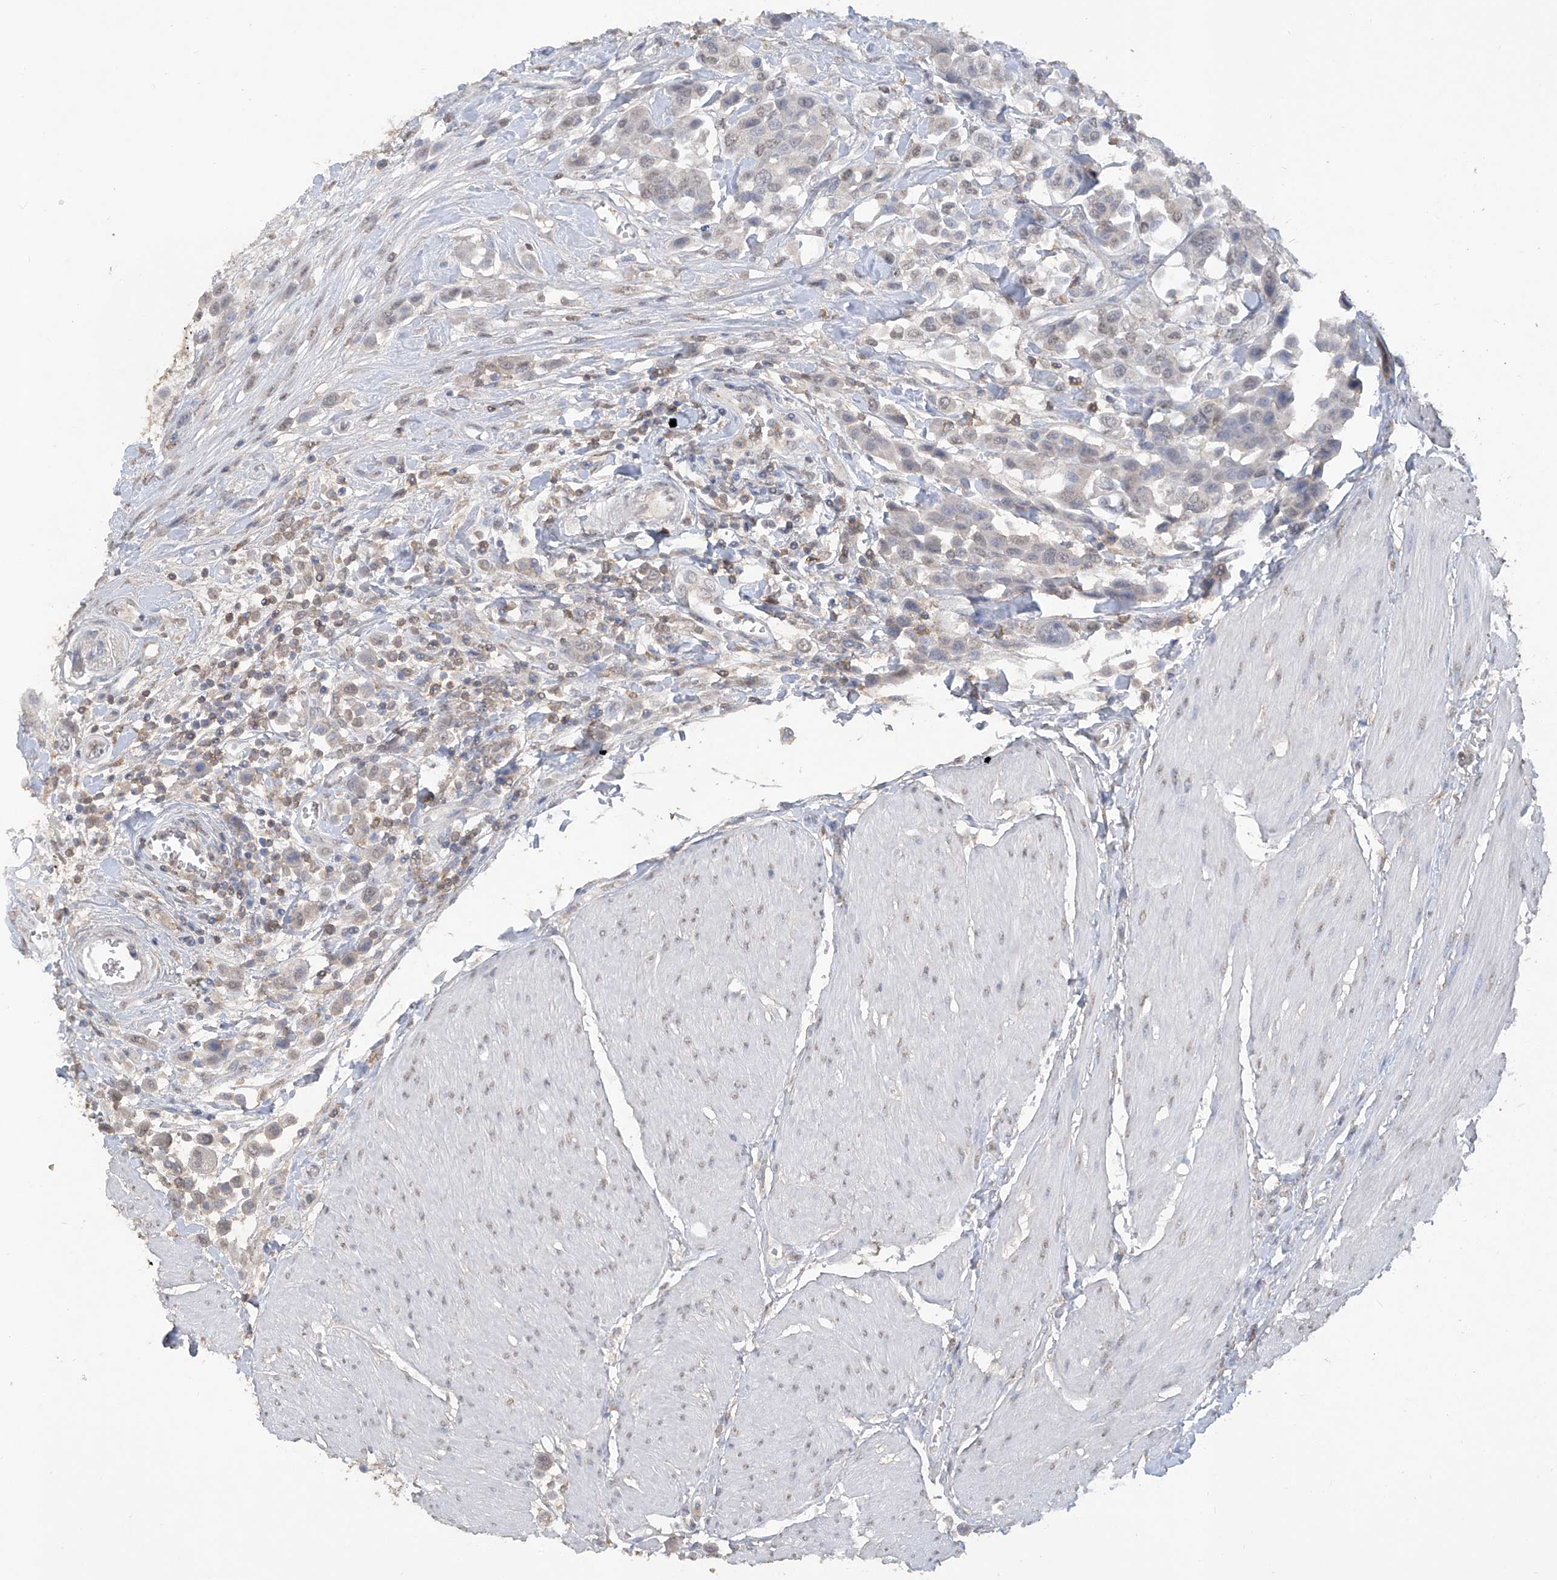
{"staining": {"intensity": "weak", "quantity": "<25%", "location": "nuclear"}, "tissue": "urothelial cancer", "cell_type": "Tumor cells", "image_type": "cancer", "snomed": [{"axis": "morphology", "description": "Urothelial carcinoma, High grade"}, {"axis": "topography", "description": "Urinary bladder"}], "caption": "IHC histopathology image of human urothelial cancer stained for a protein (brown), which shows no positivity in tumor cells.", "gene": "HAS3", "patient": {"sex": "male", "age": 50}}